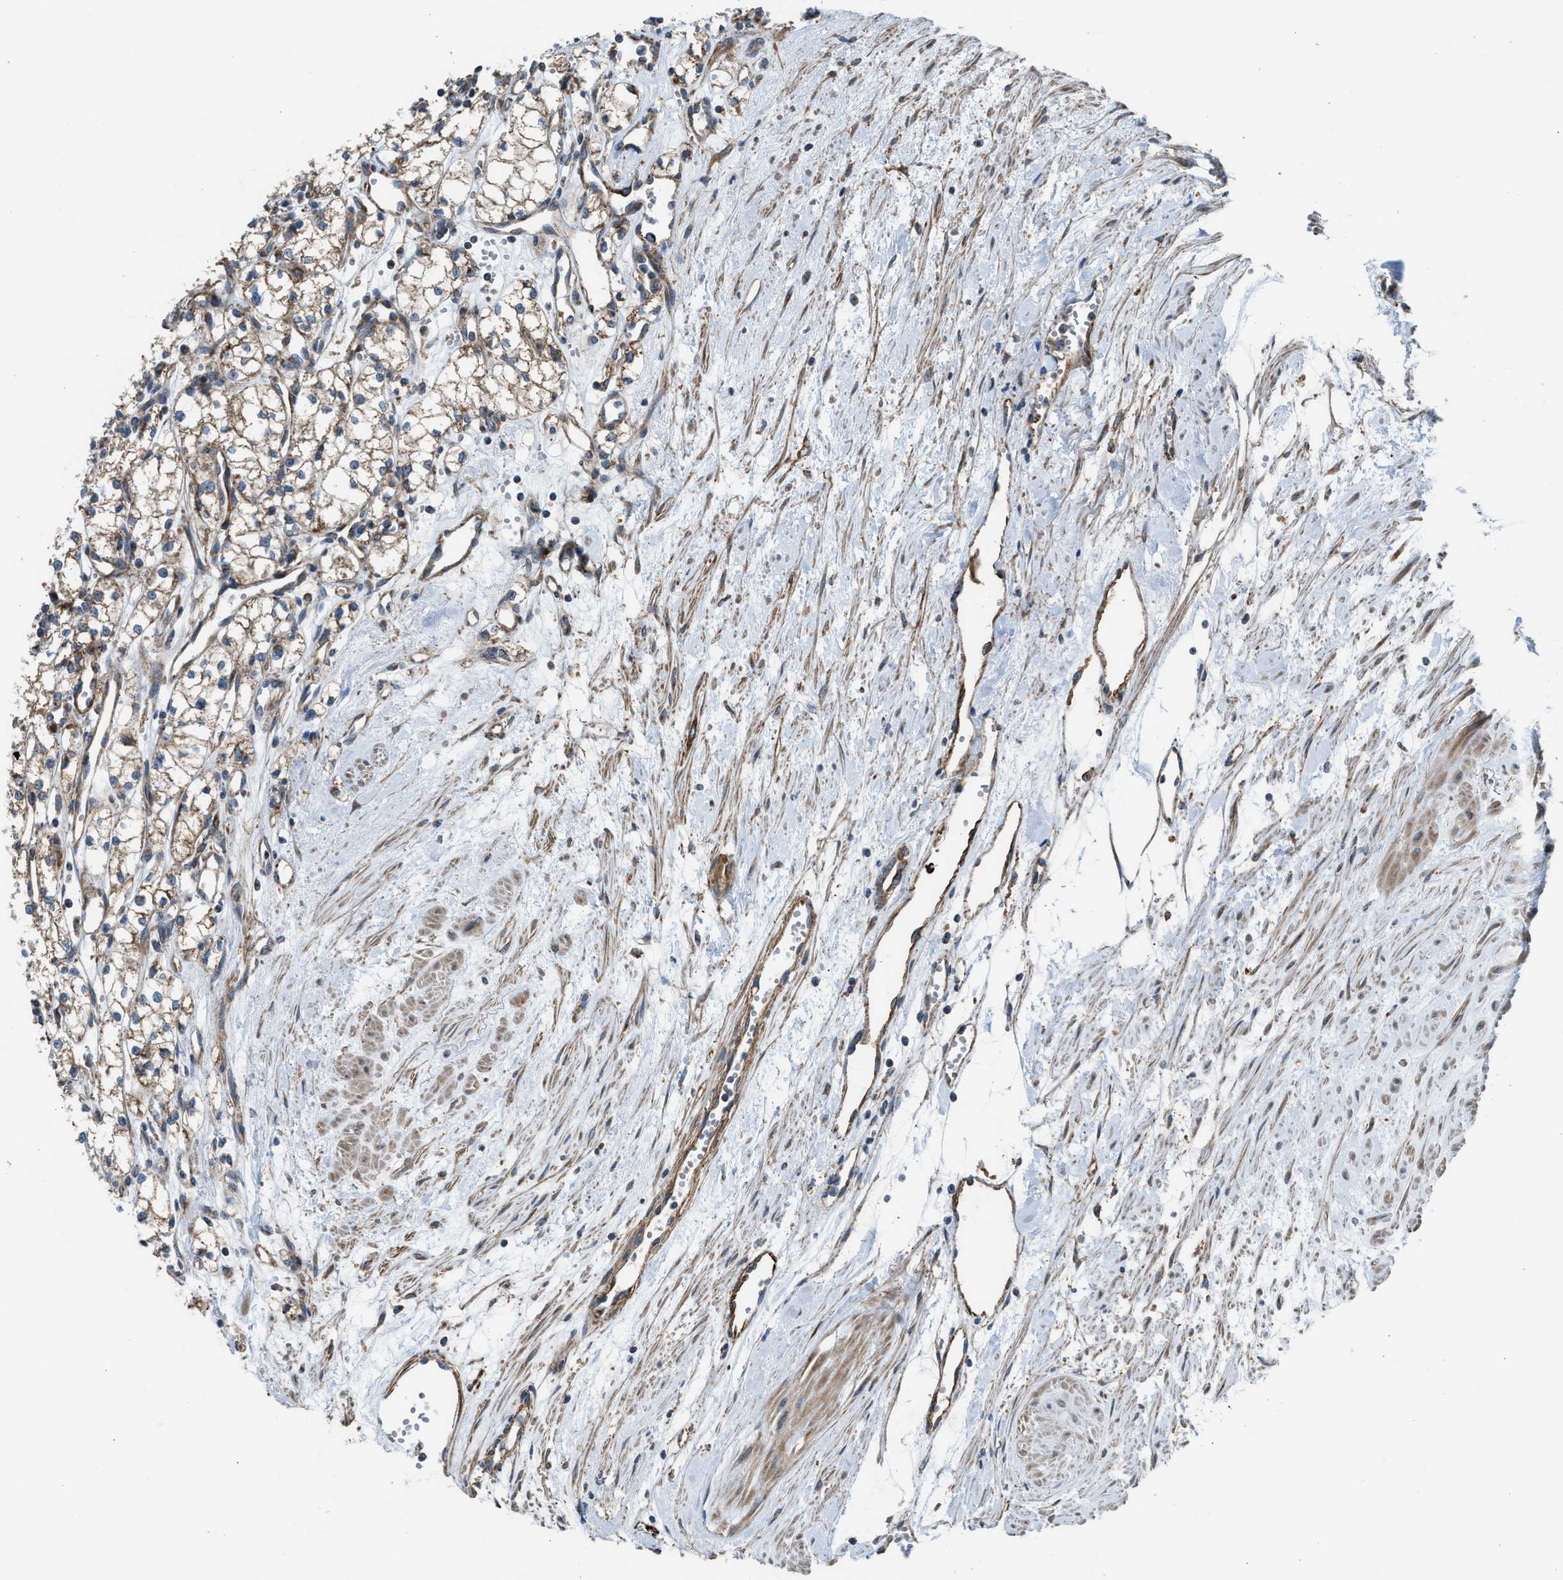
{"staining": {"intensity": "moderate", "quantity": ">75%", "location": "cytoplasmic/membranous"}, "tissue": "renal cancer", "cell_type": "Tumor cells", "image_type": "cancer", "snomed": [{"axis": "morphology", "description": "Adenocarcinoma, NOS"}, {"axis": "topography", "description": "Kidney"}], "caption": "An immunohistochemistry micrograph of neoplastic tissue is shown. Protein staining in brown labels moderate cytoplasmic/membranous positivity in renal cancer (adenocarcinoma) within tumor cells. Immunohistochemistry (ihc) stains the protein of interest in brown and the nuclei are stained blue.", "gene": "SLC10A3", "patient": {"sex": "male", "age": 59}}